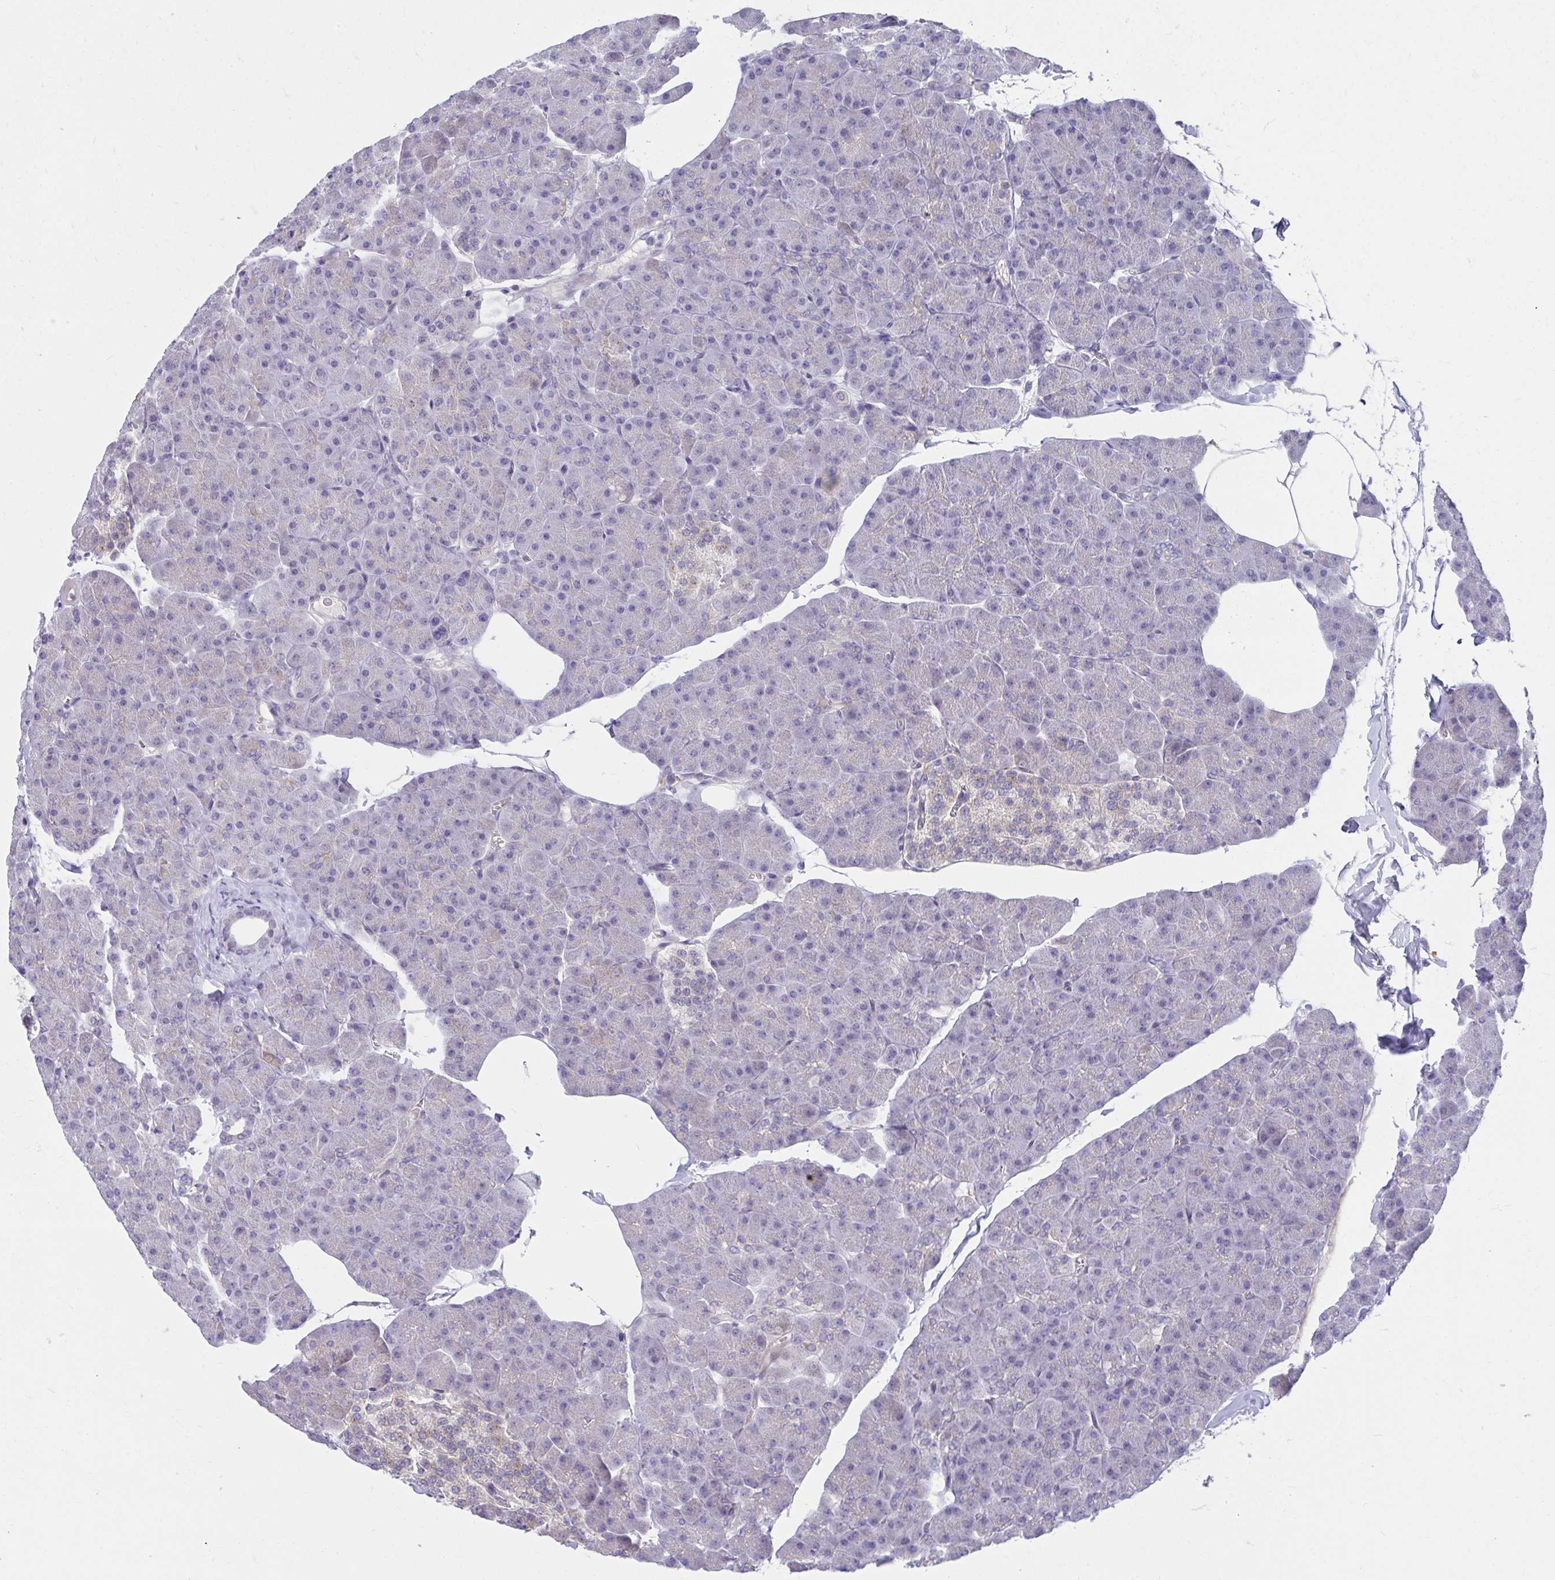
{"staining": {"intensity": "negative", "quantity": "none", "location": "none"}, "tissue": "pancreas", "cell_type": "Exocrine glandular cells", "image_type": "normal", "snomed": [{"axis": "morphology", "description": "Normal tissue, NOS"}, {"axis": "topography", "description": "Pancreas"}], "caption": "High power microscopy micrograph of an immunohistochemistry micrograph of normal pancreas, revealing no significant staining in exocrine glandular cells. (Brightfield microscopy of DAB immunohistochemistry (IHC) at high magnification).", "gene": "SLAMF7", "patient": {"sex": "male", "age": 35}}